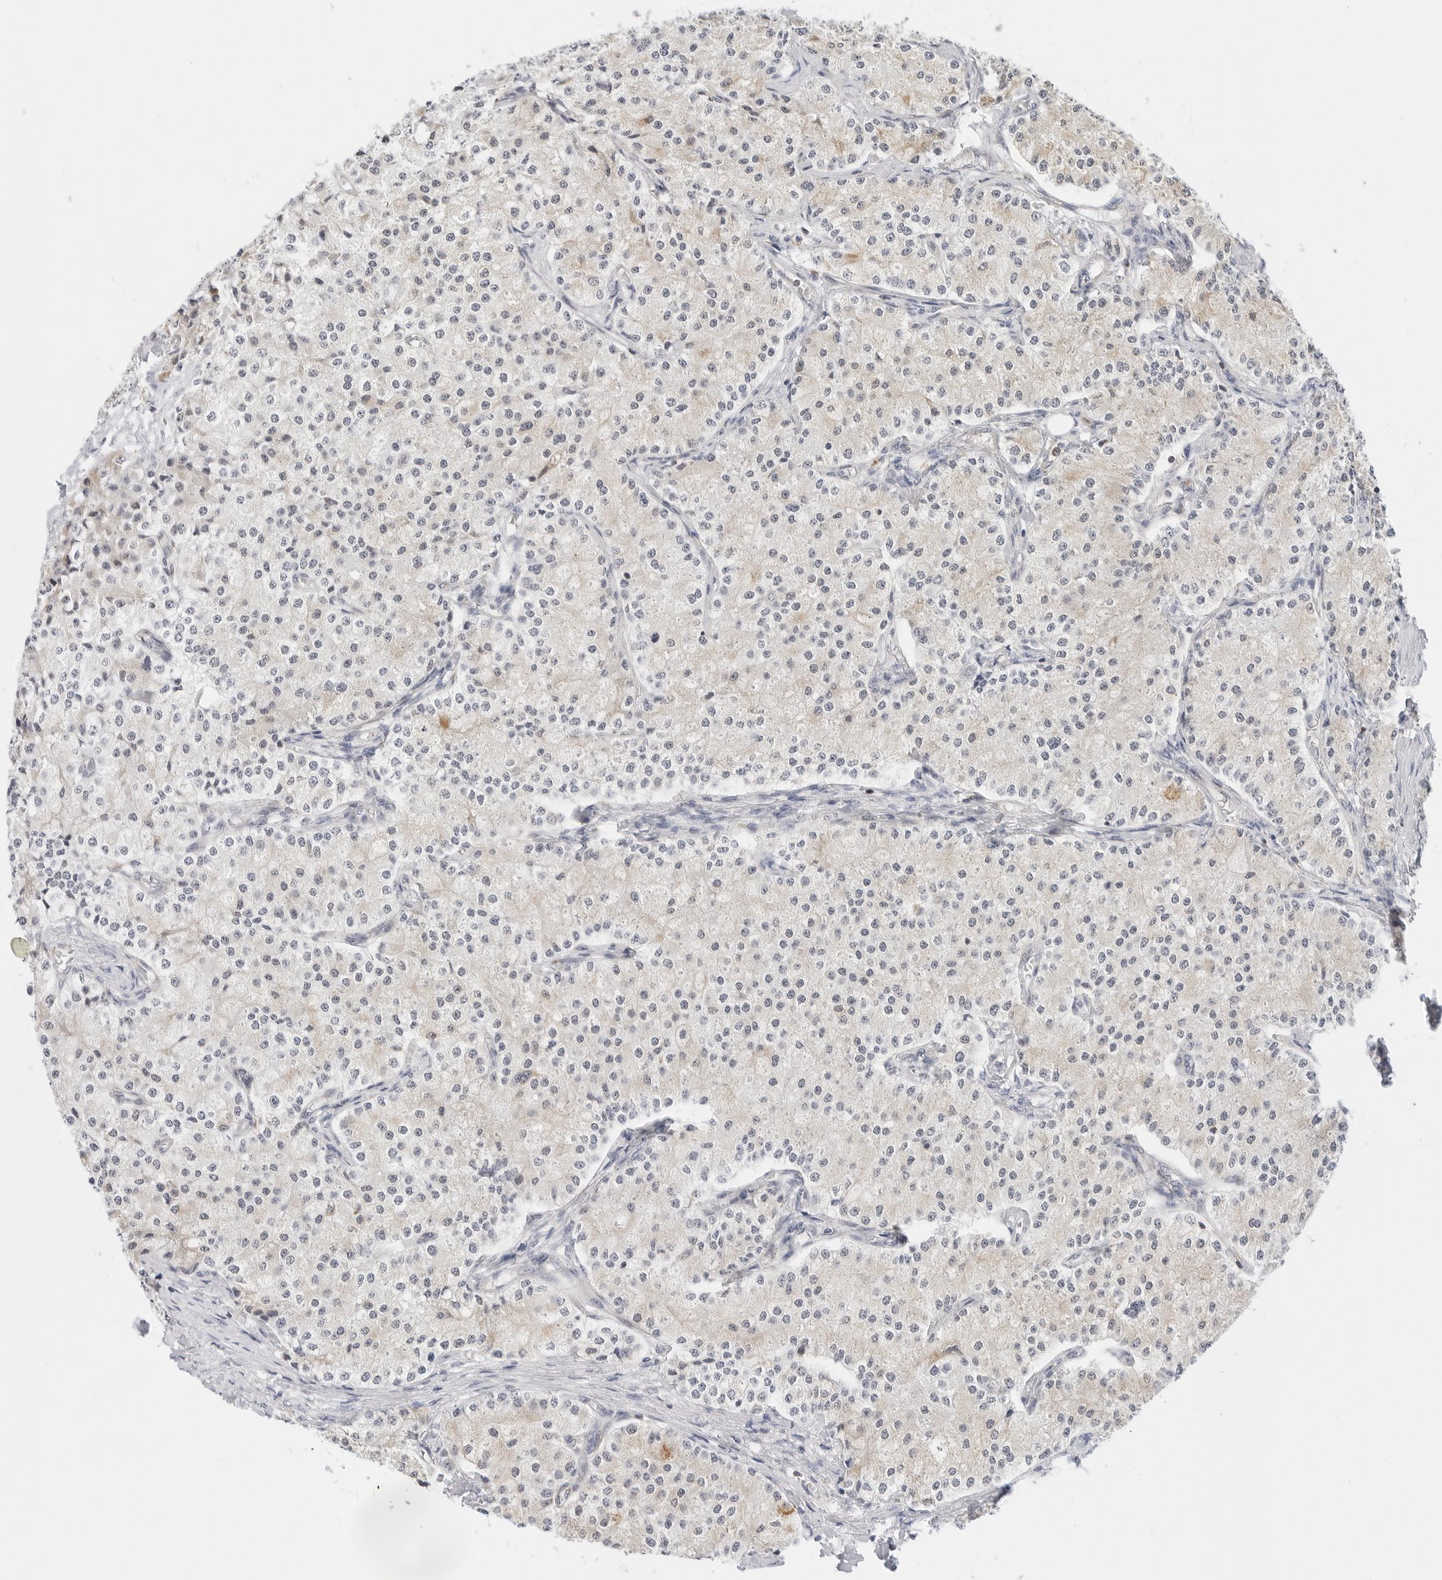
{"staining": {"intensity": "negative", "quantity": "none", "location": "none"}, "tissue": "carcinoid", "cell_type": "Tumor cells", "image_type": "cancer", "snomed": [{"axis": "morphology", "description": "Carcinoid, malignant, NOS"}, {"axis": "topography", "description": "Colon"}], "caption": "Immunohistochemistry (IHC) of malignant carcinoid displays no staining in tumor cells.", "gene": "GORAB", "patient": {"sex": "female", "age": 52}}